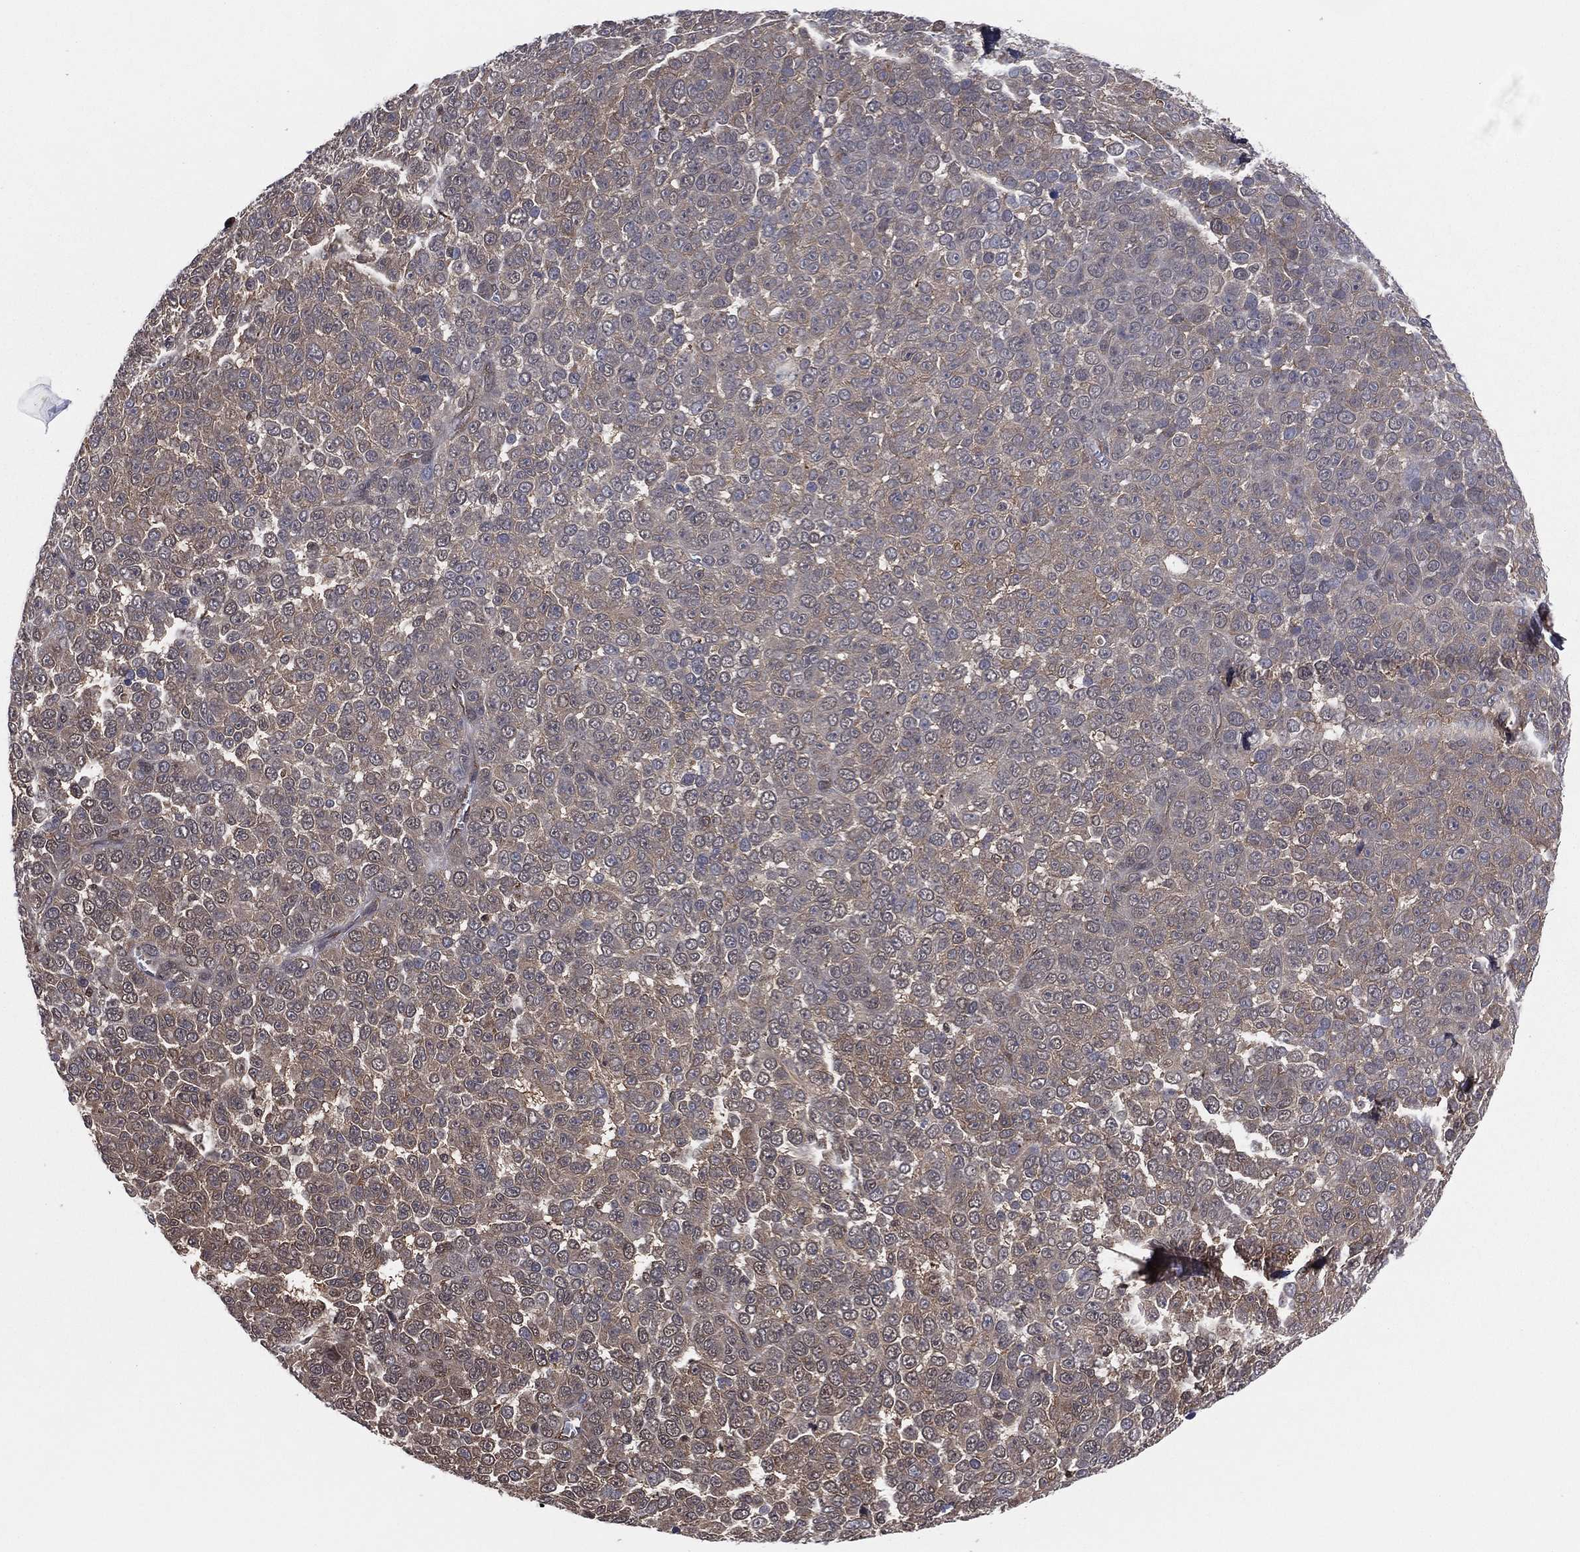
{"staining": {"intensity": "negative", "quantity": "none", "location": "none"}, "tissue": "melanoma", "cell_type": "Tumor cells", "image_type": "cancer", "snomed": [{"axis": "morphology", "description": "Malignant melanoma, NOS"}, {"axis": "topography", "description": "Skin"}], "caption": "Immunohistochemical staining of malignant melanoma exhibits no significant expression in tumor cells.", "gene": "ICOSLG", "patient": {"sex": "female", "age": 95}}